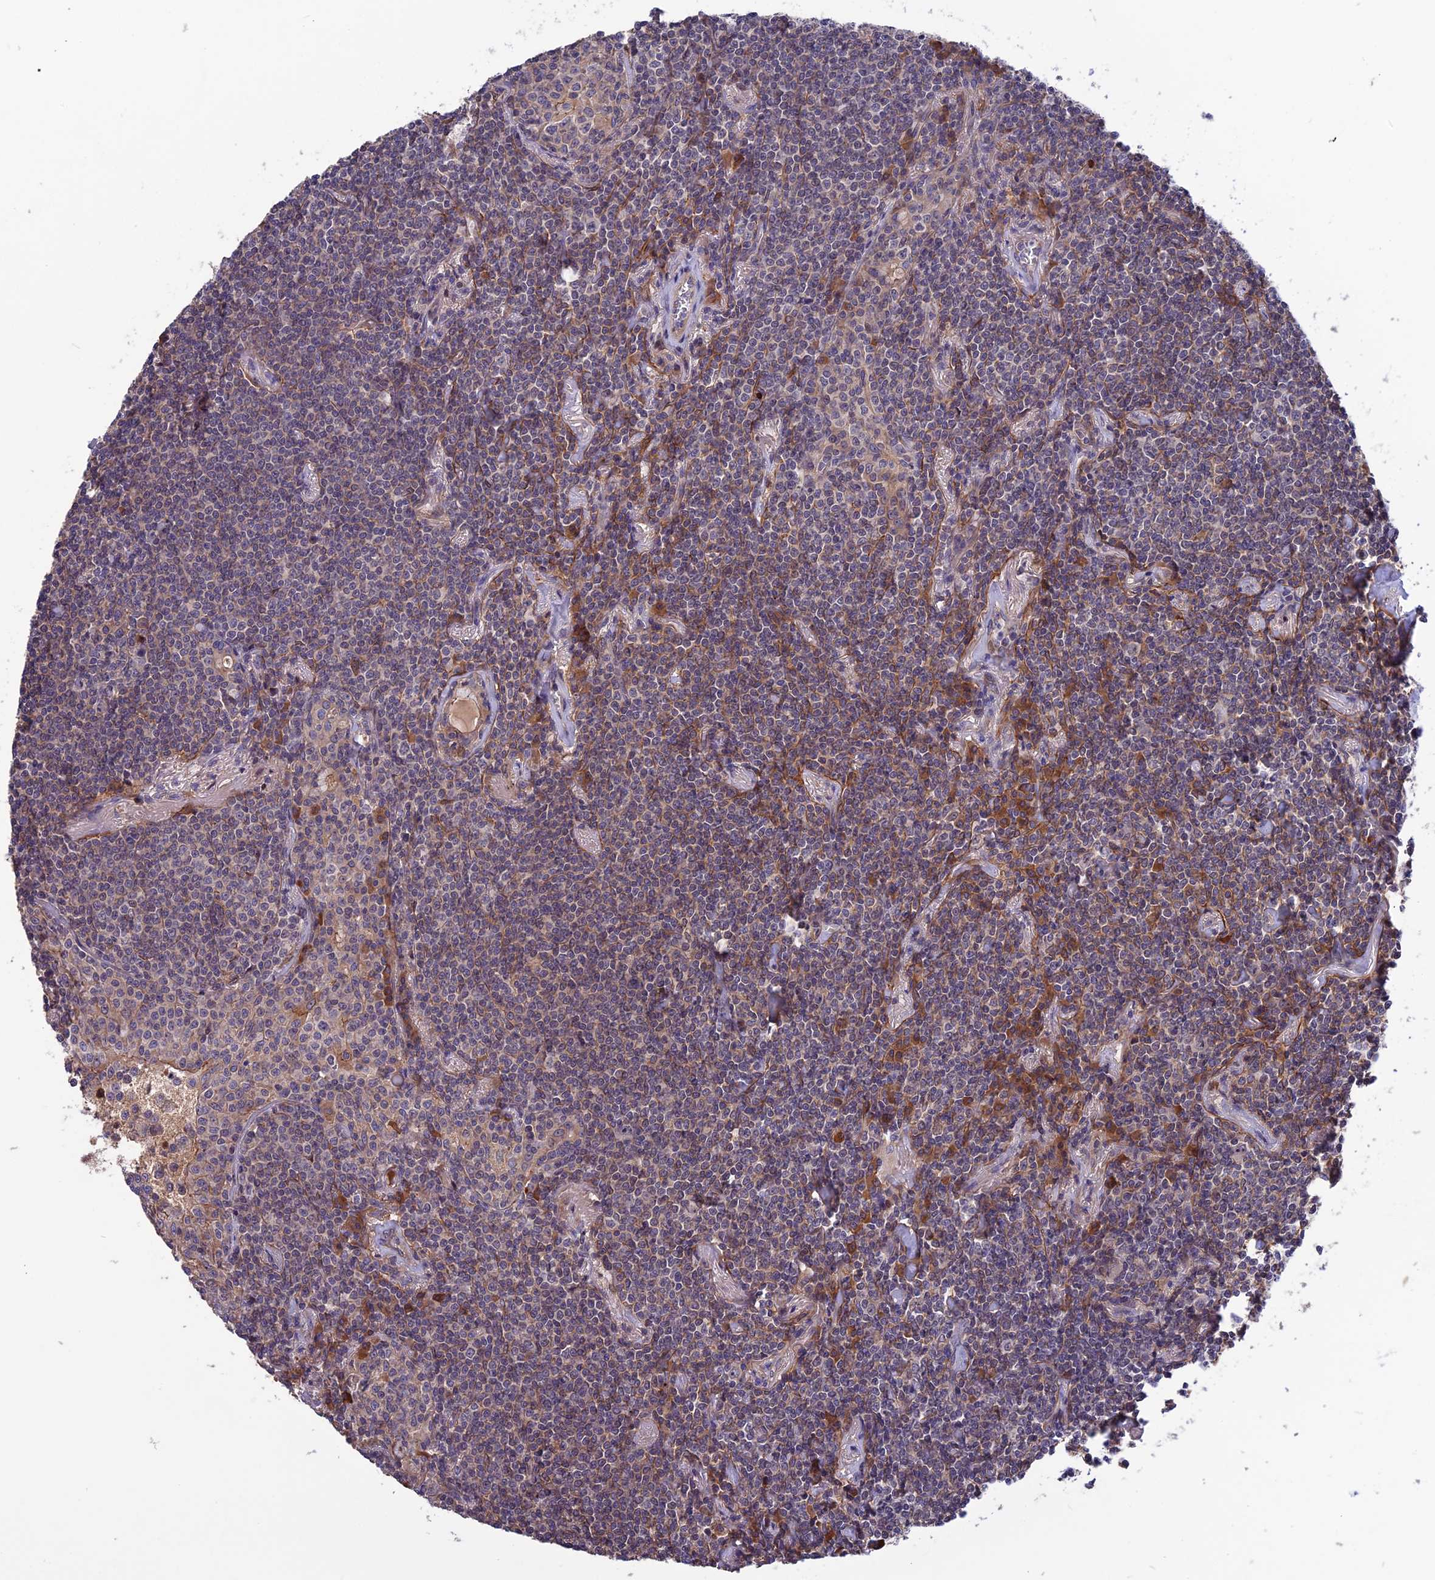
{"staining": {"intensity": "weak", "quantity": "<25%", "location": "cytoplasmic/membranous"}, "tissue": "lymphoma", "cell_type": "Tumor cells", "image_type": "cancer", "snomed": [{"axis": "morphology", "description": "Malignant lymphoma, non-Hodgkin's type, Low grade"}, {"axis": "topography", "description": "Lung"}], "caption": "High magnification brightfield microscopy of lymphoma stained with DAB (brown) and counterstained with hematoxylin (blue): tumor cells show no significant positivity. Brightfield microscopy of immunohistochemistry (IHC) stained with DAB (brown) and hematoxylin (blue), captured at high magnification.", "gene": "CRACD", "patient": {"sex": "female", "age": 71}}